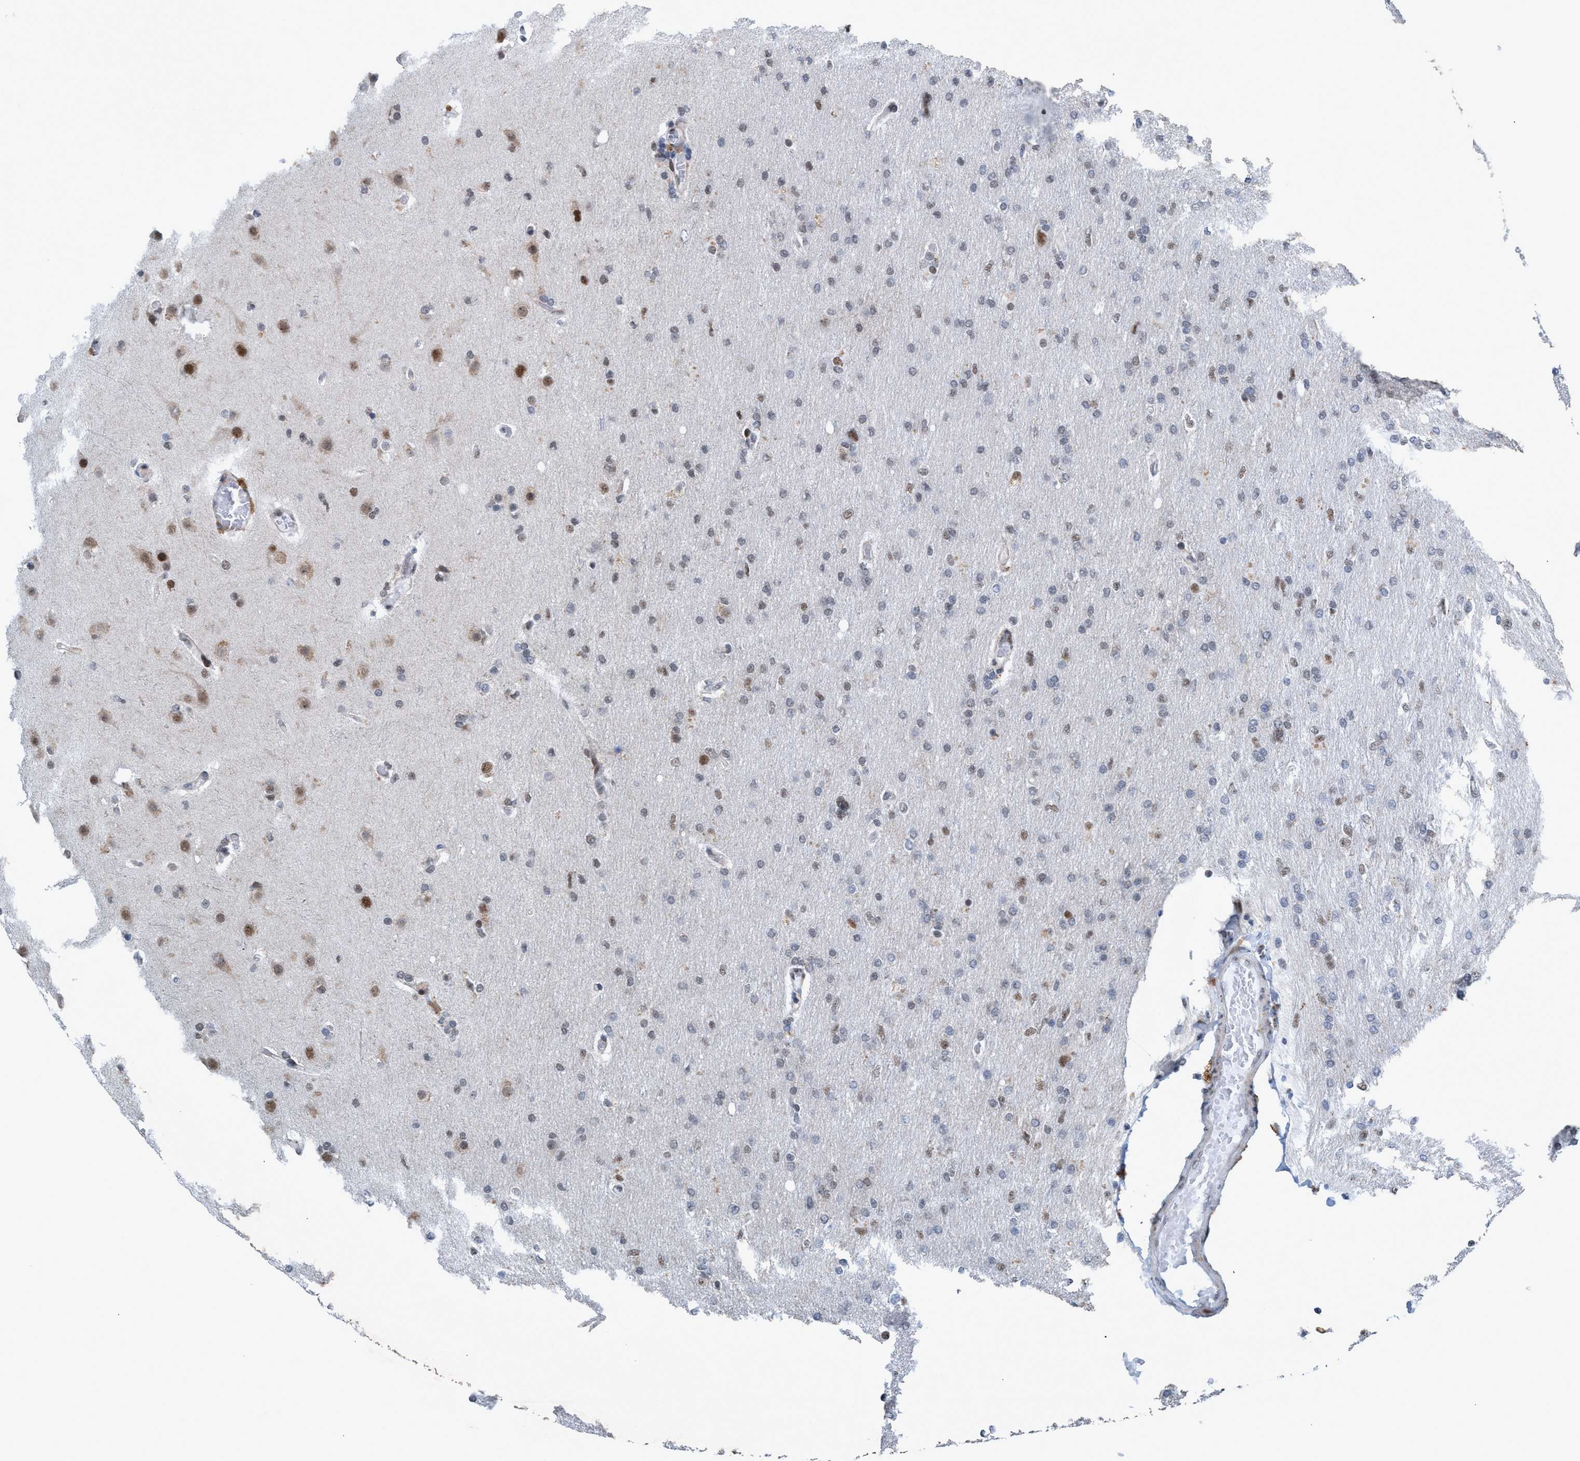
{"staining": {"intensity": "weak", "quantity": "25%-75%", "location": "nuclear"}, "tissue": "glioma", "cell_type": "Tumor cells", "image_type": "cancer", "snomed": [{"axis": "morphology", "description": "Glioma, malignant, High grade"}, {"axis": "topography", "description": "Cerebral cortex"}], "caption": "Protein staining demonstrates weak nuclear expression in approximately 25%-75% of tumor cells in glioma.", "gene": "CWC27", "patient": {"sex": "female", "age": 36}}